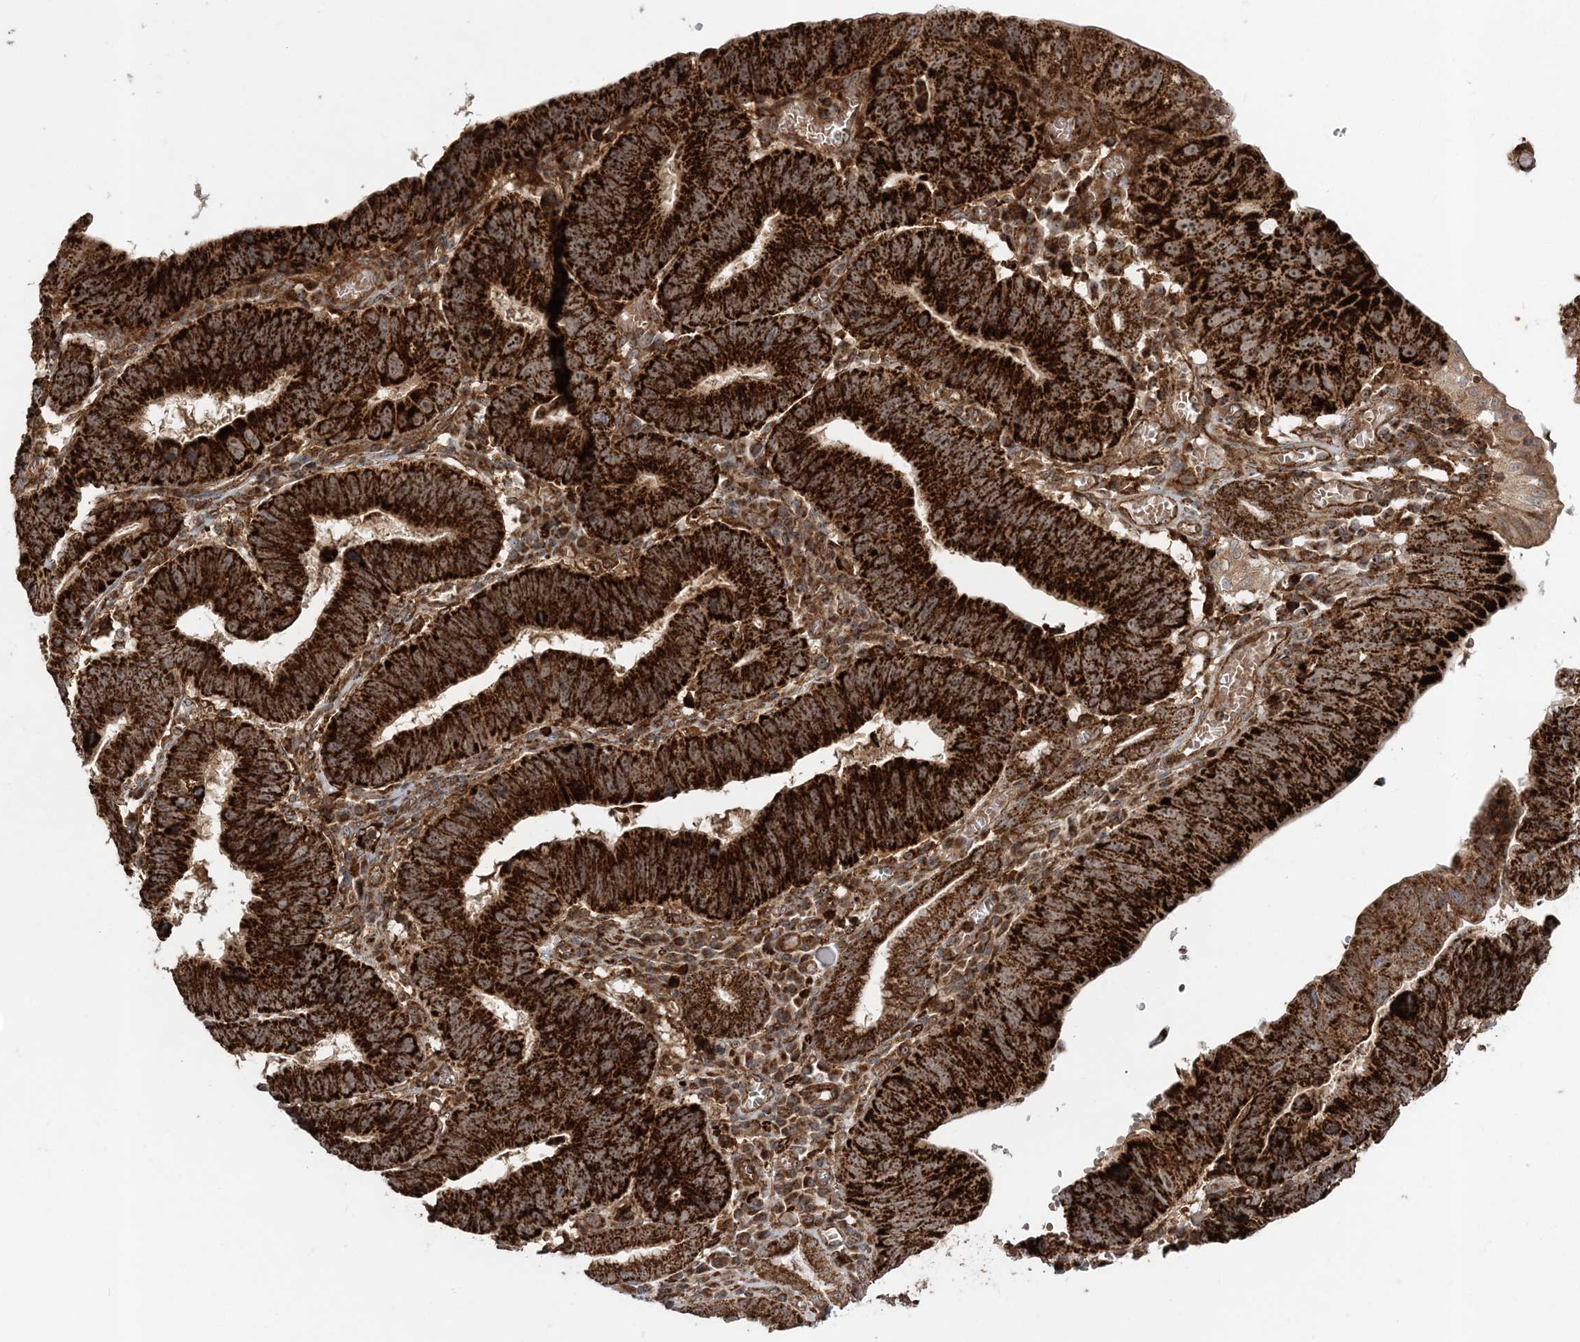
{"staining": {"intensity": "strong", "quantity": ">75%", "location": "cytoplasmic/membranous"}, "tissue": "stomach cancer", "cell_type": "Tumor cells", "image_type": "cancer", "snomed": [{"axis": "morphology", "description": "Adenocarcinoma, NOS"}, {"axis": "topography", "description": "Stomach"}], "caption": "The image shows staining of stomach adenocarcinoma, revealing strong cytoplasmic/membranous protein positivity (brown color) within tumor cells. Nuclei are stained in blue.", "gene": "LRPPRC", "patient": {"sex": "male", "age": 59}}